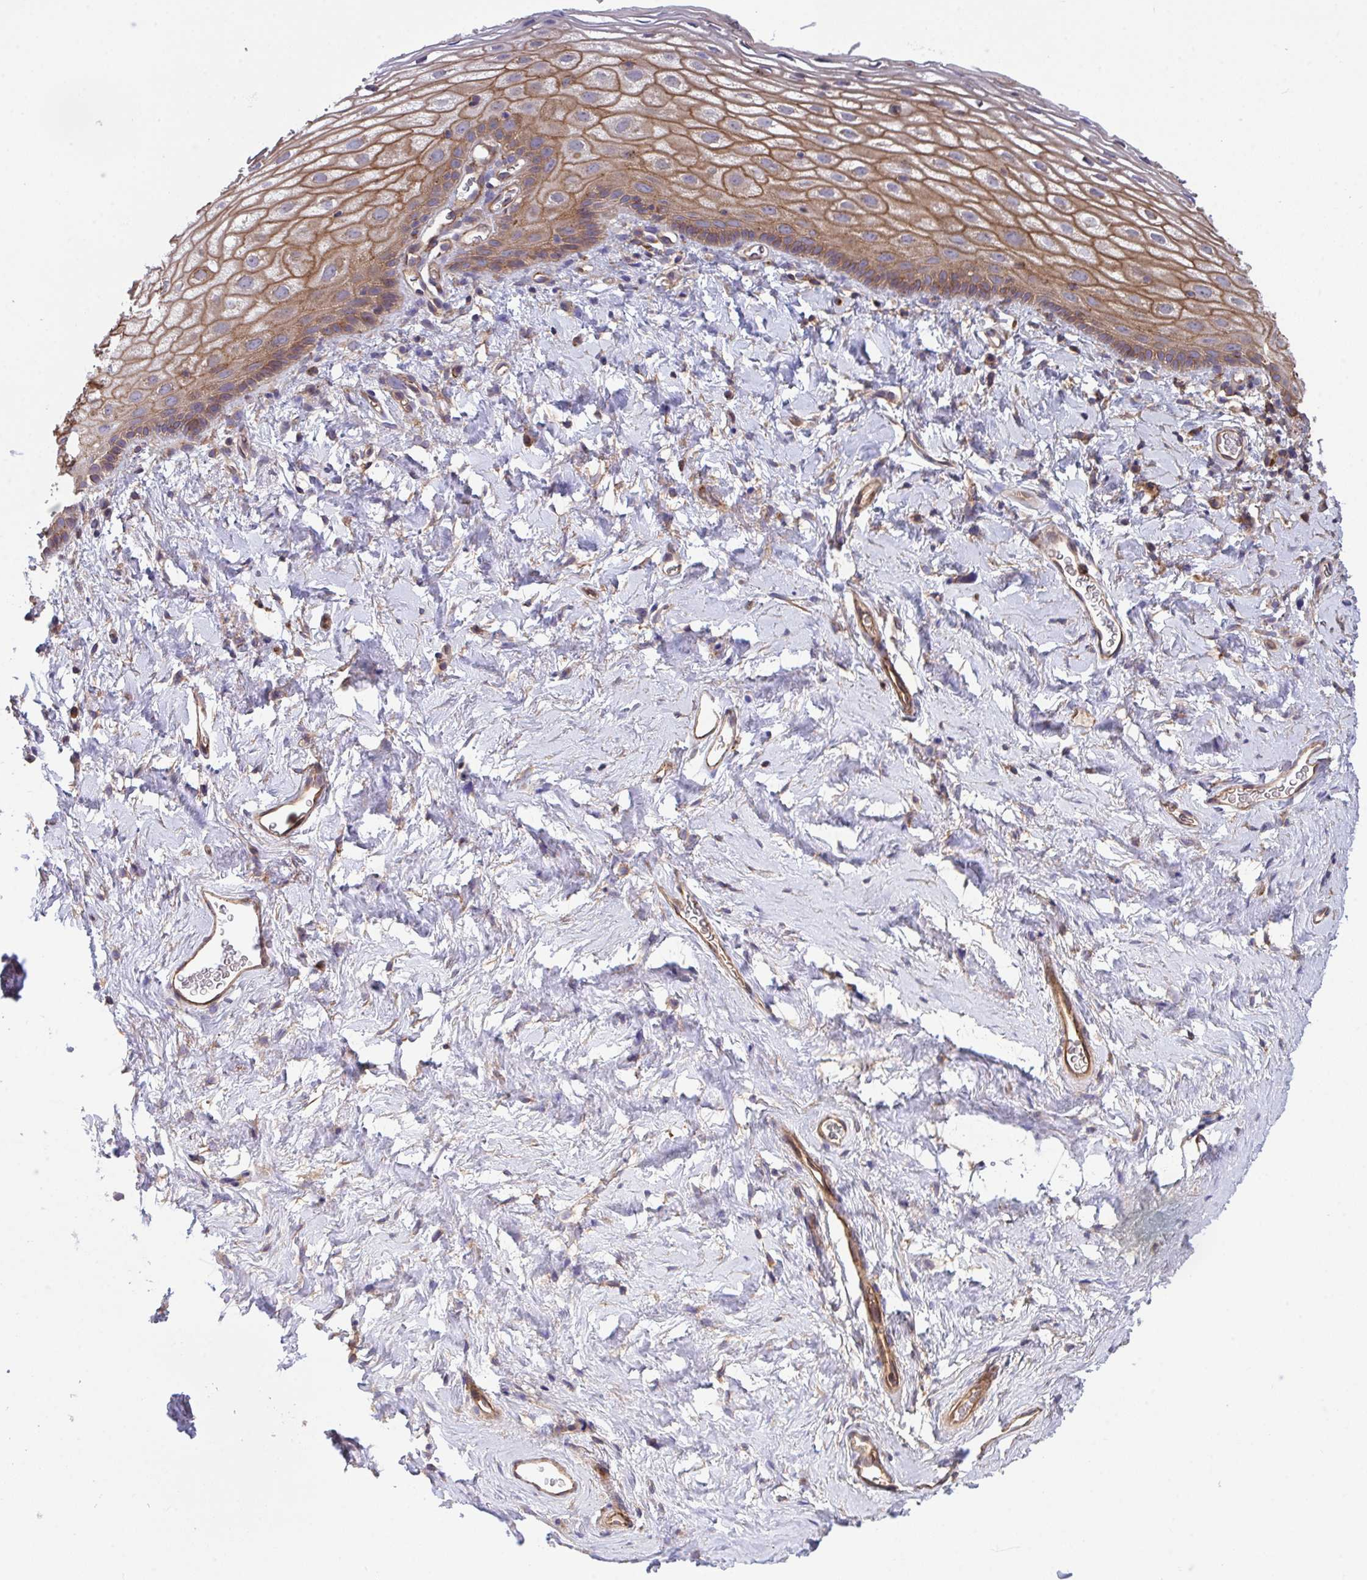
{"staining": {"intensity": "moderate", "quantity": ">75%", "location": "cytoplasmic/membranous"}, "tissue": "vagina", "cell_type": "Squamous epithelial cells", "image_type": "normal", "snomed": [{"axis": "morphology", "description": "Normal tissue, NOS"}, {"axis": "morphology", "description": "Adenocarcinoma, NOS"}, {"axis": "topography", "description": "Rectum"}, {"axis": "topography", "description": "Vagina"}, {"axis": "topography", "description": "Peripheral nerve tissue"}], "caption": "Squamous epithelial cells reveal moderate cytoplasmic/membranous positivity in approximately >75% of cells in benign vagina.", "gene": "C4orf36", "patient": {"sex": "female", "age": 71}}